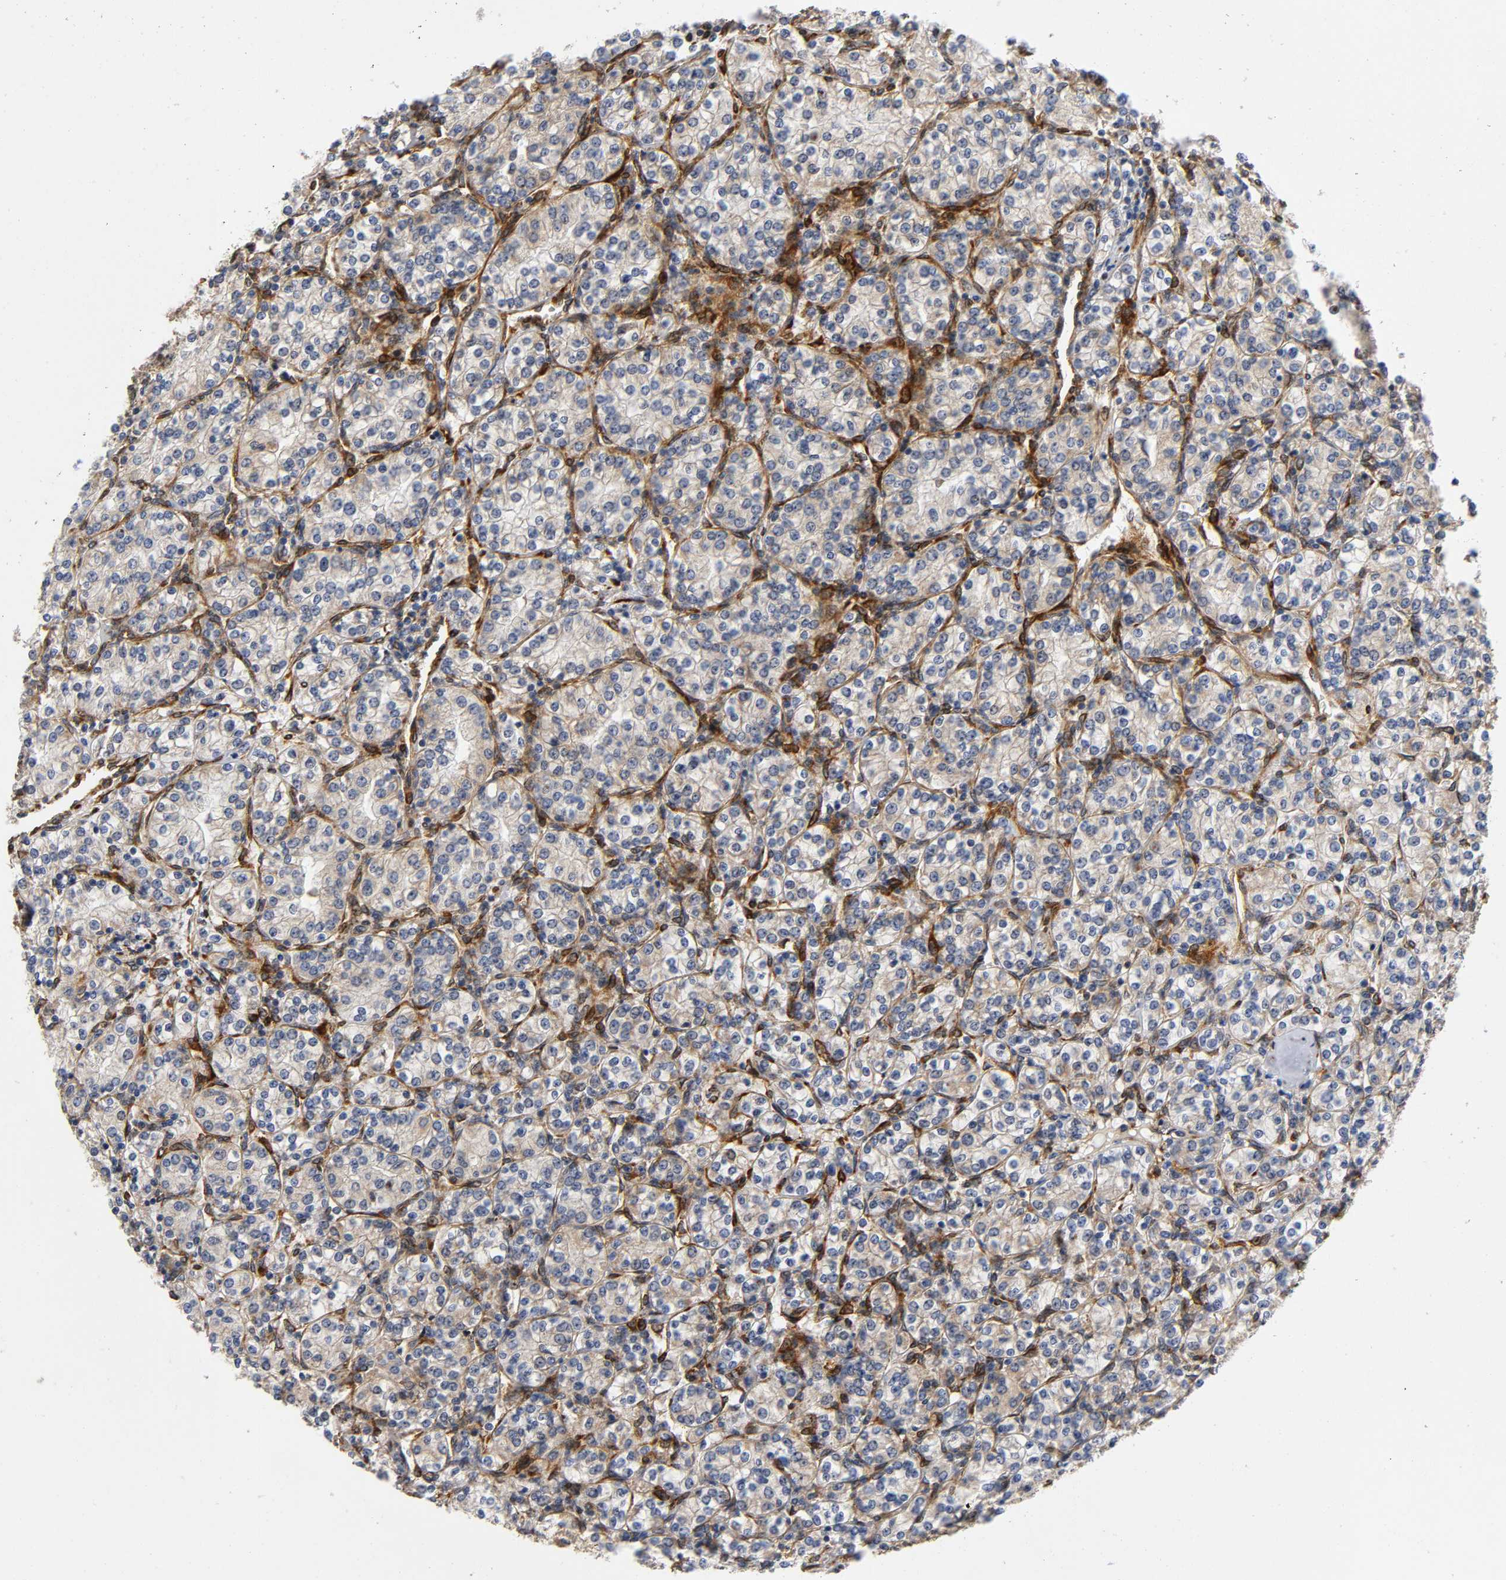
{"staining": {"intensity": "weak", "quantity": "25%-75%", "location": "cytoplasmic/membranous"}, "tissue": "renal cancer", "cell_type": "Tumor cells", "image_type": "cancer", "snomed": [{"axis": "morphology", "description": "Adenocarcinoma, NOS"}, {"axis": "topography", "description": "Kidney"}], "caption": "This photomicrograph reveals immunohistochemistry staining of renal cancer (adenocarcinoma), with low weak cytoplasmic/membranous staining in approximately 25%-75% of tumor cells.", "gene": "SOS2", "patient": {"sex": "male", "age": 77}}